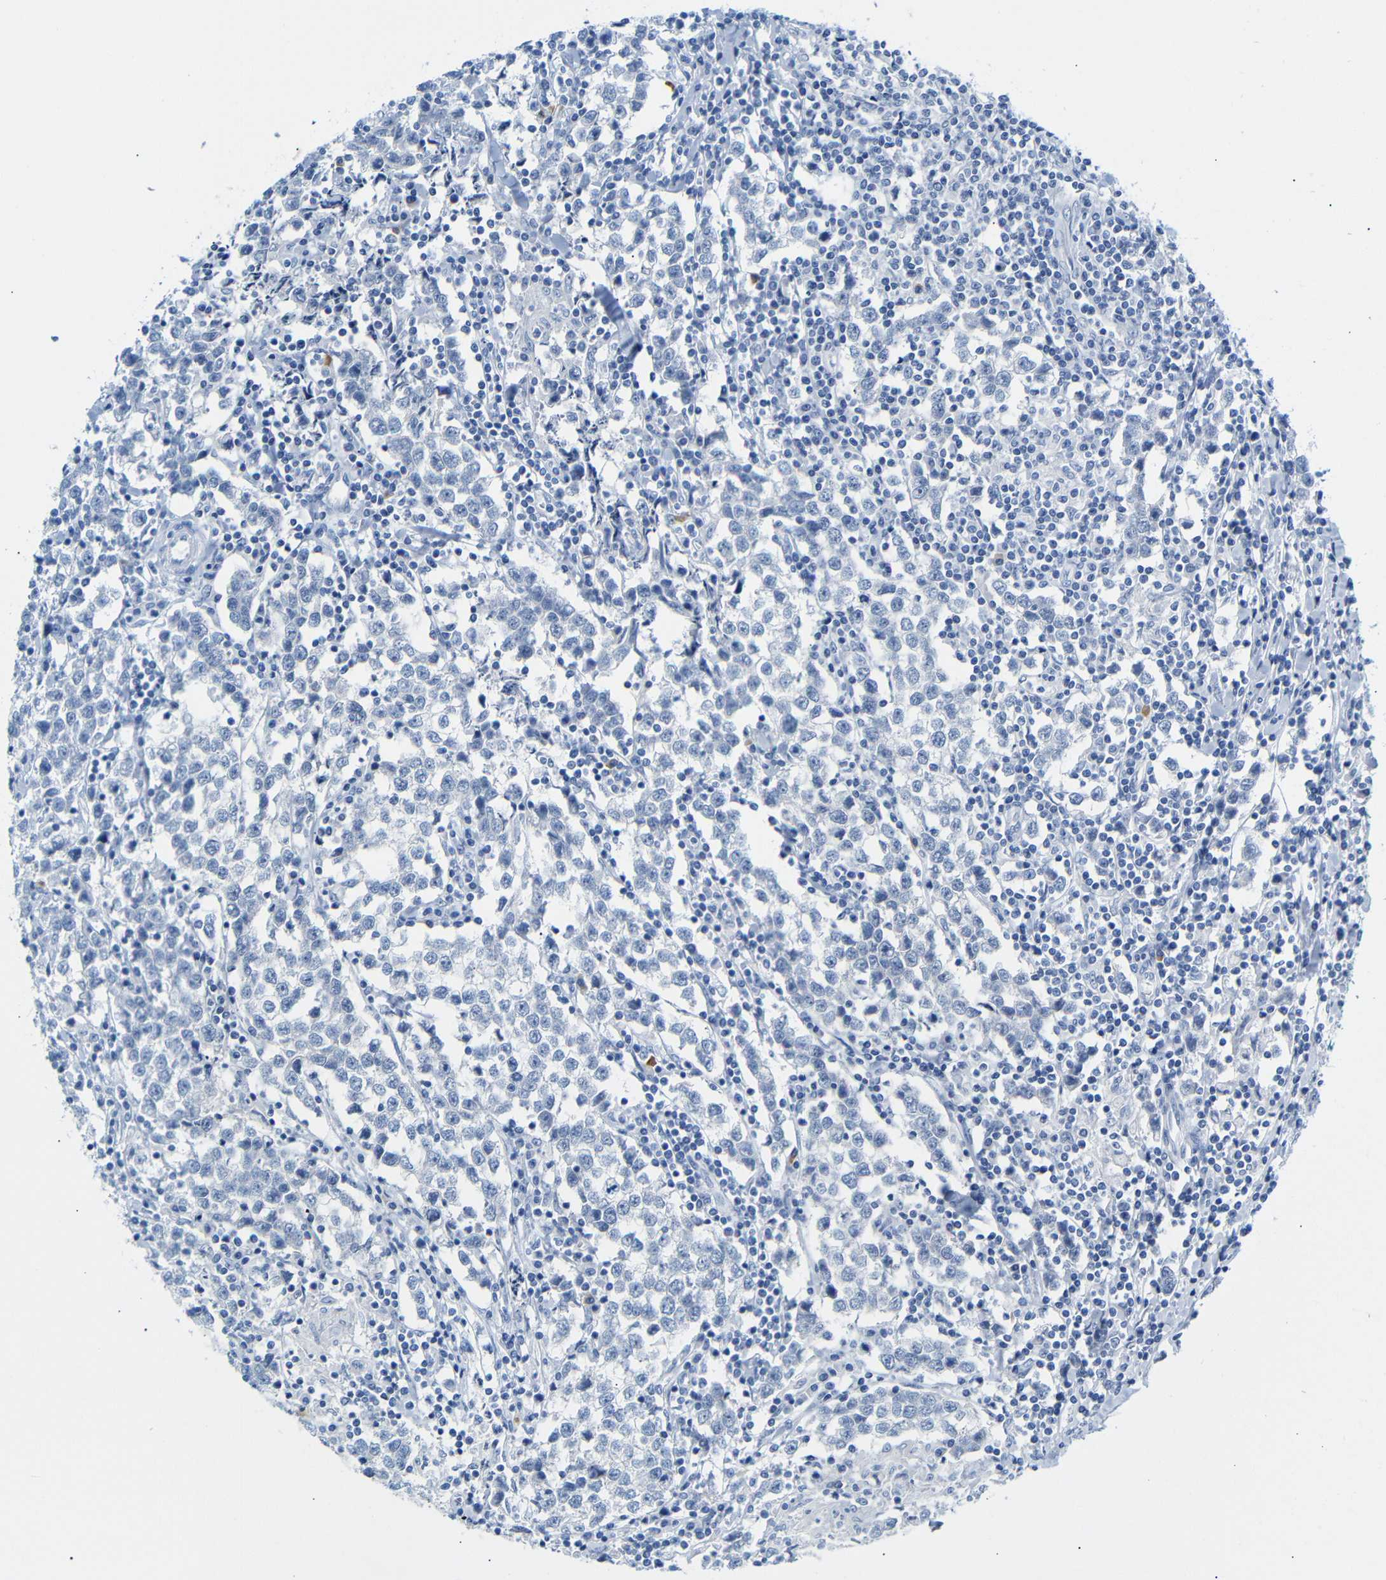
{"staining": {"intensity": "negative", "quantity": "none", "location": "none"}, "tissue": "testis cancer", "cell_type": "Tumor cells", "image_type": "cancer", "snomed": [{"axis": "morphology", "description": "Seminoma, NOS"}, {"axis": "morphology", "description": "Carcinoma, Embryonal, NOS"}, {"axis": "topography", "description": "Testis"}], "caption": "Micrograph shows no protein staining in tumor cells of testis cancer (seminoma) tissue.", "gene": "ERVMER34-1", "patient": {"sex": "male", "age": 36}}